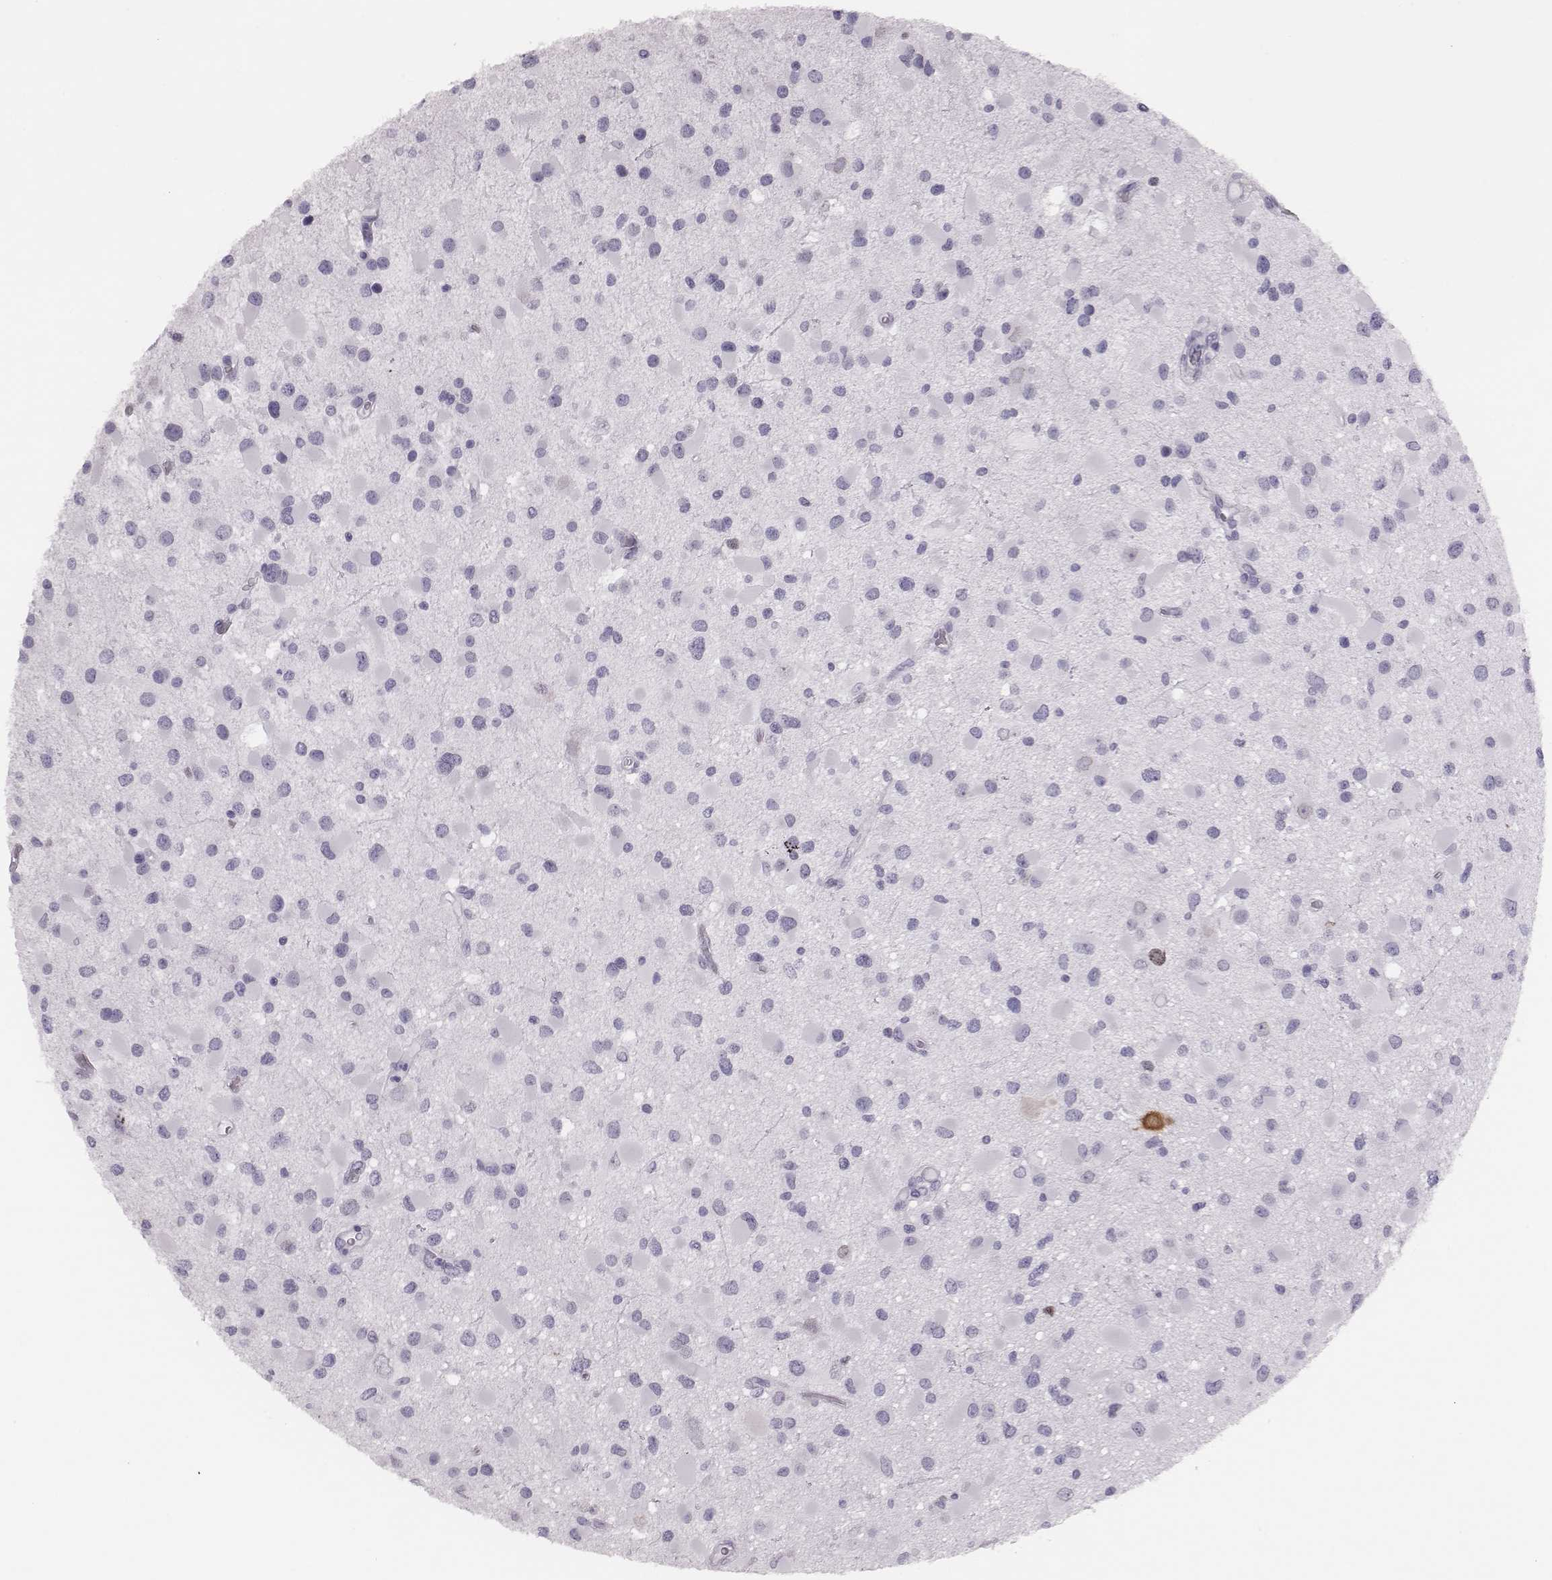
{"staining": {"intensity": "negative", "quantity": "none", "location": "none"}, "tissue": "glioma", "cell_type": "Tumor cells", "image_type": "cancer", "snomed": [{"axis": "morphology", "description": "Glioma, malignant, Low grade"}, {"axis": "topography", "description": "Brain"}], "caption": "A histopathology image of human malignant low-grade glioma is negative for staining in tumor cells. (Stains: DAB immunohistochemistry with hematoxylin counter stain, Microscopy: brightfield microscopy at high magnification).", "gene": "H1-6", "patient": {"sex": "female", "age": 32}}